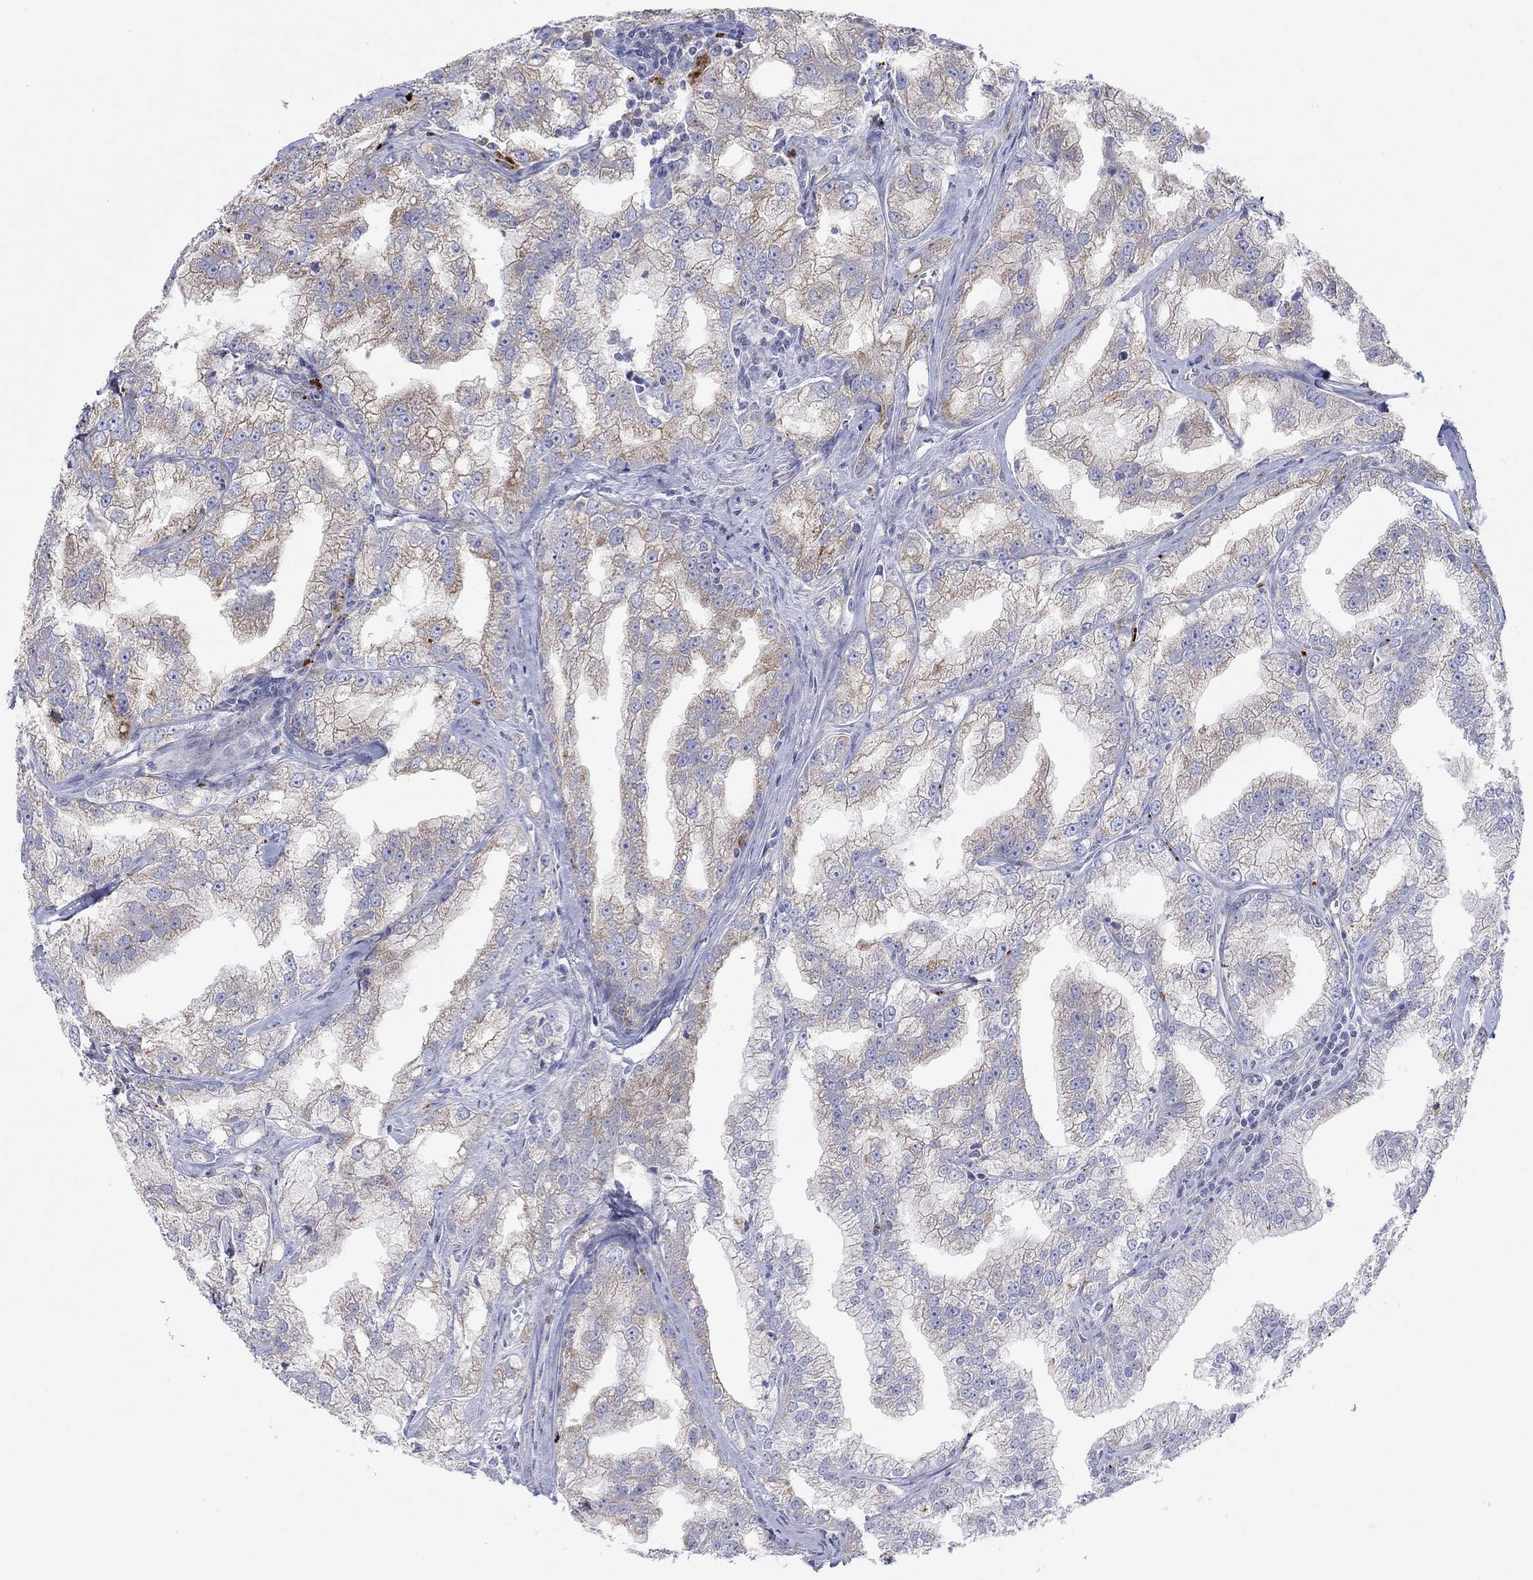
{"staining": {"intensity": "weak", "quantity": "25%-75%", "location": "cytoplasmic/membranous"}, "tissue": "prostate cancer", "cell_type": "Tumor cells", "image_type": "cancer", "snomed": [{"axis": "morphology", "description": "Adenocarcinoma, NOS"}, {"axis": "topography", "description": "Prostate"}], "caption": "A brown stain shows weak cytoplasmic/membranous expression of a protein in adenocarcinoma (prostate) tumor cells. Using DAB (brown) and hematoxylin (blue) stains, captured at high magnification using brightfield microscopy.", "gene": "BCO2", "patient": {"sex": "male", "age": 70}}